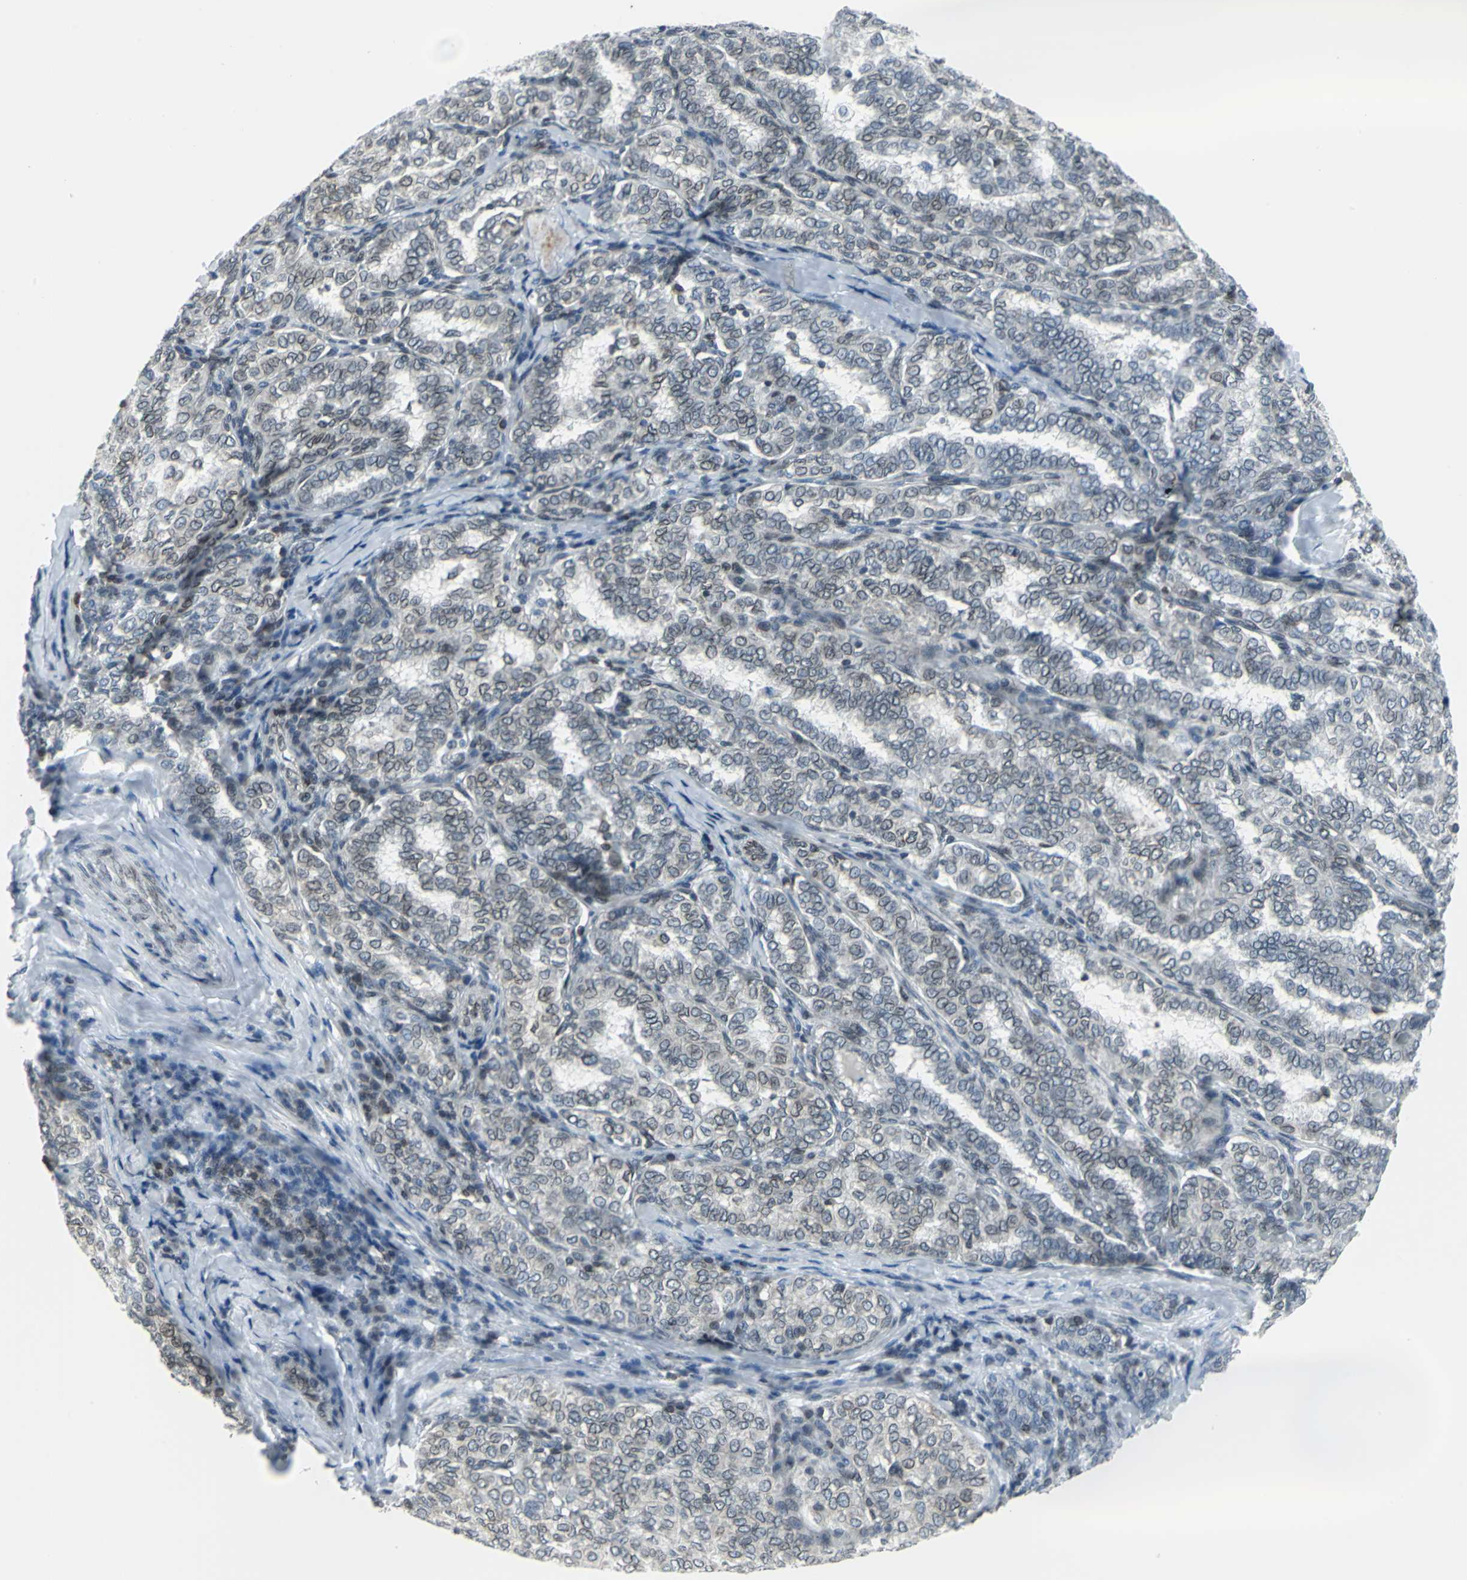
{"staining": {"intensity": "weak", "quantity": "25%-75%", "location": "cytoplasmic/membranous"}, "tissue": "thyroid cancer", "cell_type": "Tumor cells", "image_type": "cancer", "snomed": [{"axis": "morphology", "description": "Papillary adenocarcinoma, NOS"}, {"axis": "topography", "description": "Thyroid gland"}], "caption": "There is low levels of weak cytoplasmic/membranous staining in tumor cells of thyroid cancer, as demonstrated by immunohistochemical staining (brown color).", "gene": "SNUPN", "patient": {"sex": "female", "age": 30}}